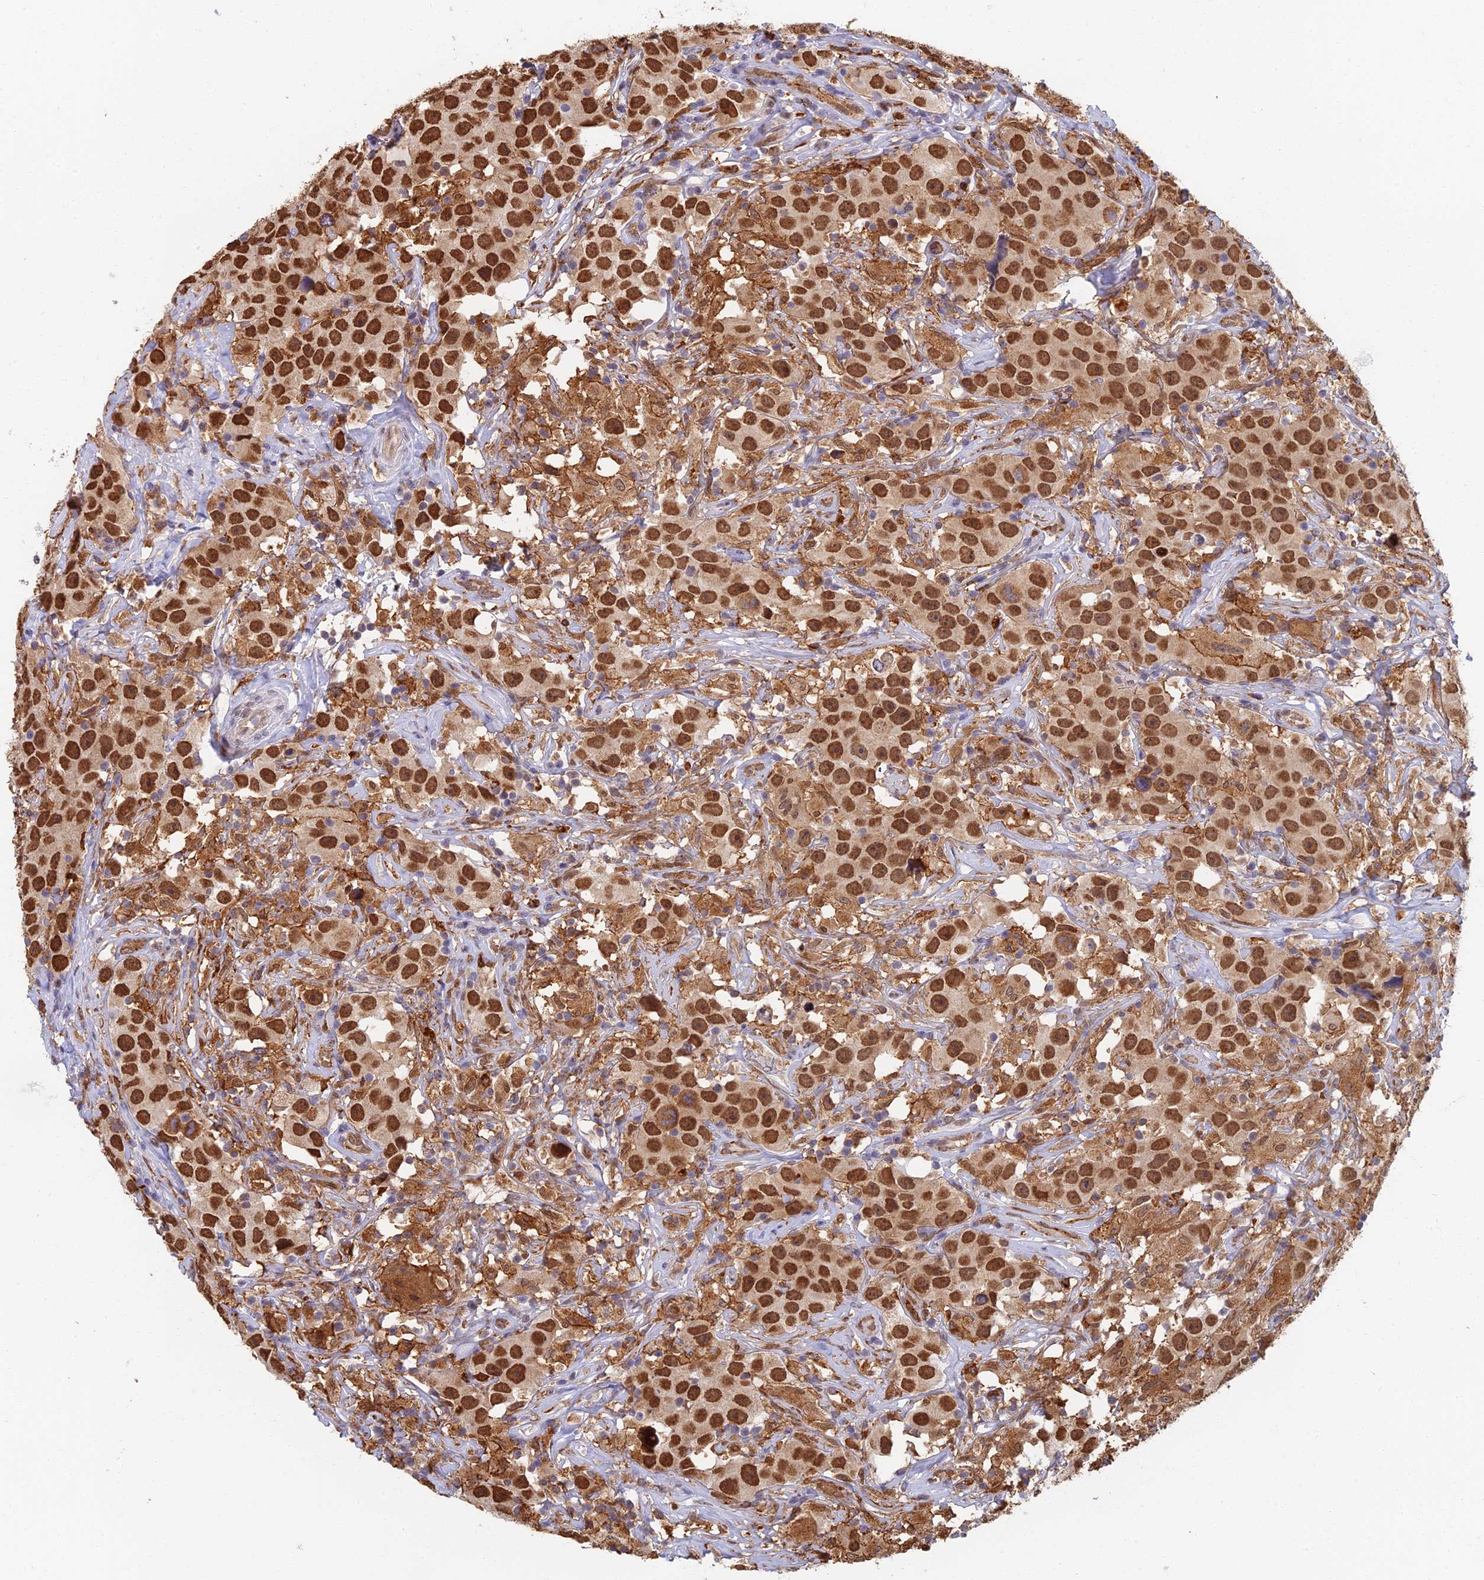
{"staining": {"intensity": "strong", "quantity": ">75%", "location": "nuclear"}, "tissue": "testis cancer", "cell_type": "Tumor cells", "image_type": "cancer", "snomed": [{"axis": "morphology", "description": "Seminoma, NOS"}, {"axis": "topography", "description": "Testis"}], "caption": "Testis cancer was stained to show a protein in brown. There is high levels of strong nuclear staining in approximately >75% of tumor cells.", "gene": "GPATCH1", "patient": {"sex": "male", "age": 49}}